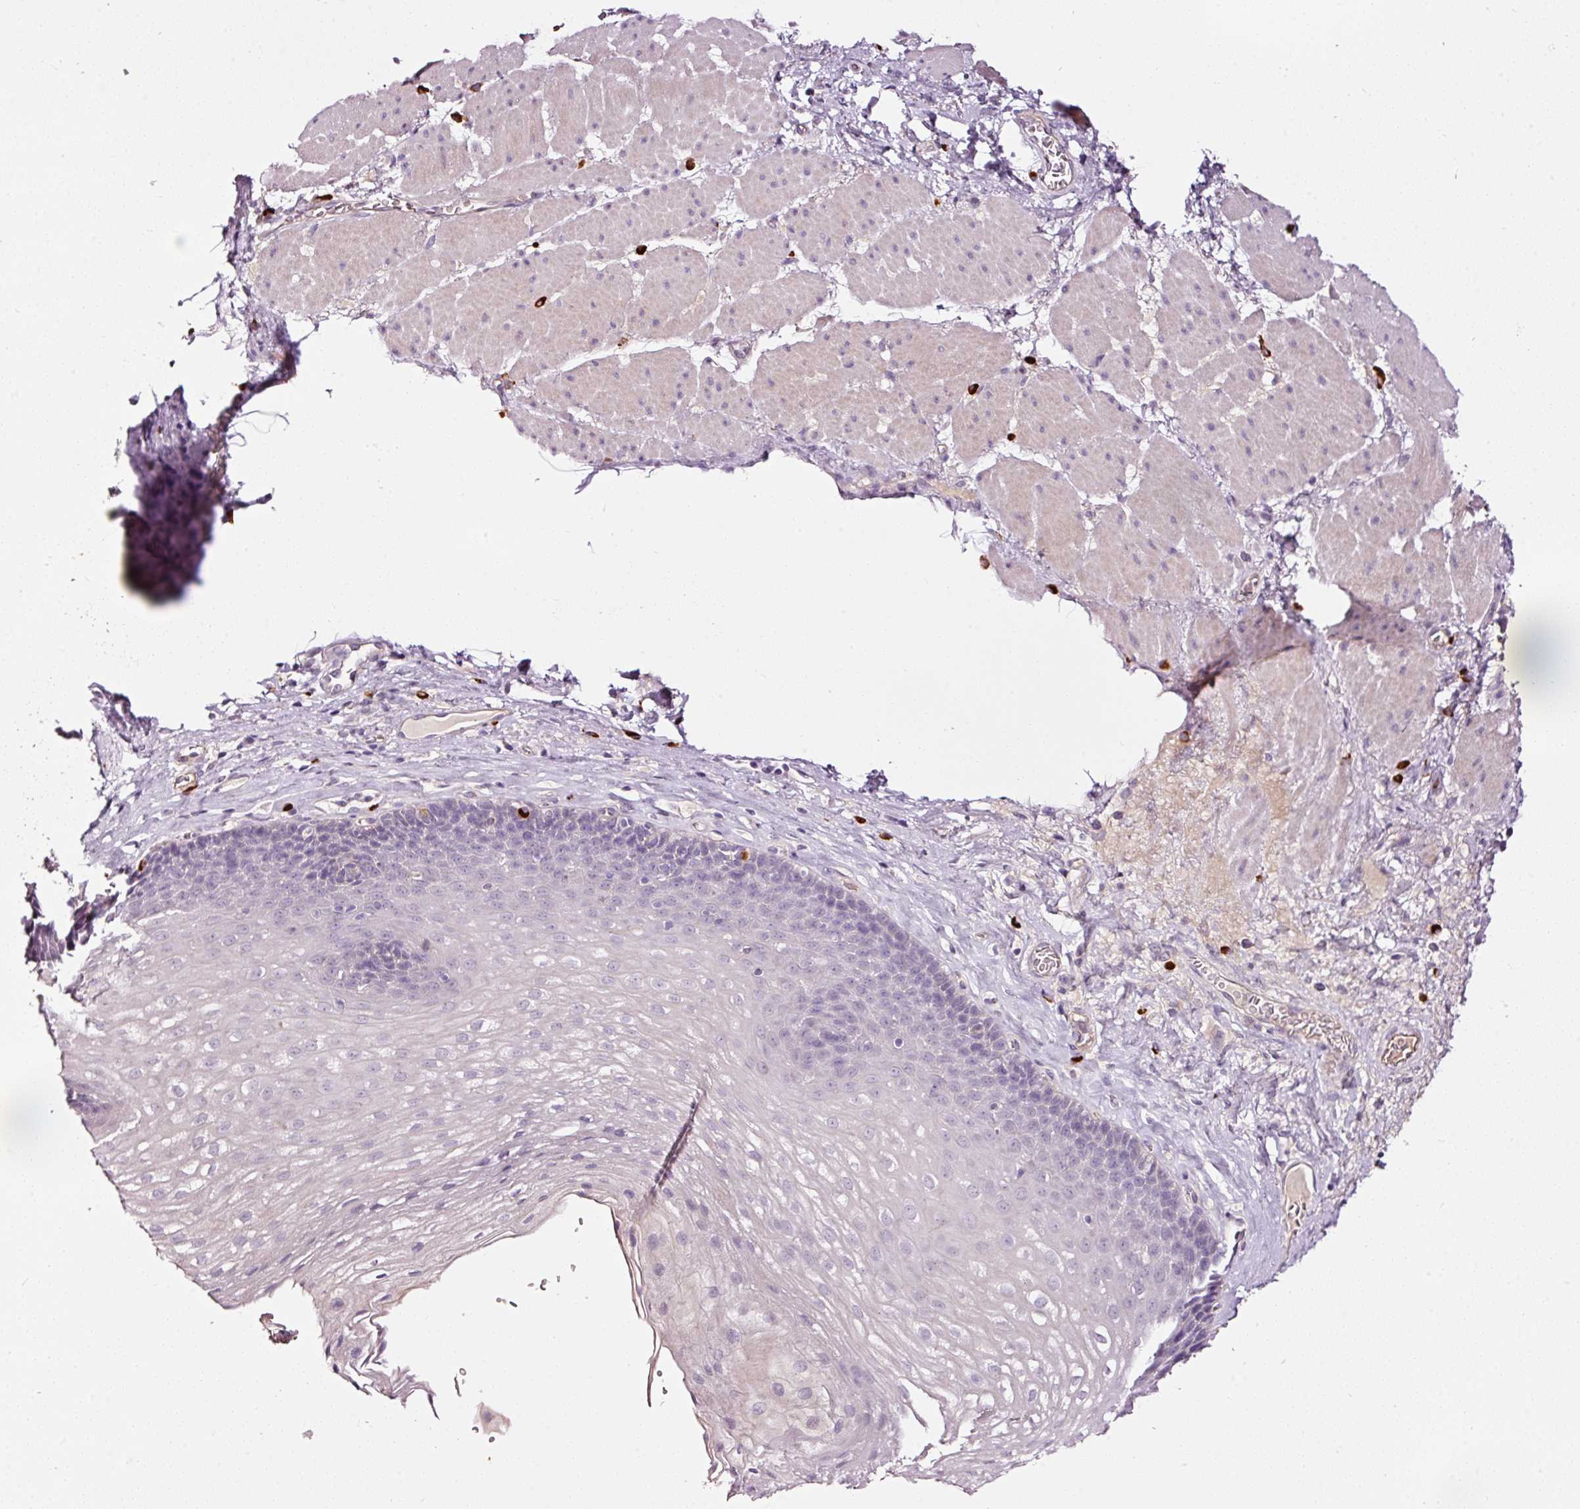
{"staining": {"intensity": "negative", "quantity": "none", "location": "none"}, "tissue": "esophagus", "cell_type": "Squamous epithelial cells", "image_type": "normal", "snomed": [{"axis": "morphology", "description": "Normal tissue, NOS"}, {"axis": "topography", "description": "Esophagus"}], "caption": "Human esophagus stained for a protein using immunohistochemistry (IHC) demonstrates no expression in squamous epithelial cells.", "gene": "ABCB4", "patient": {"sex": "female", "age": 66}}